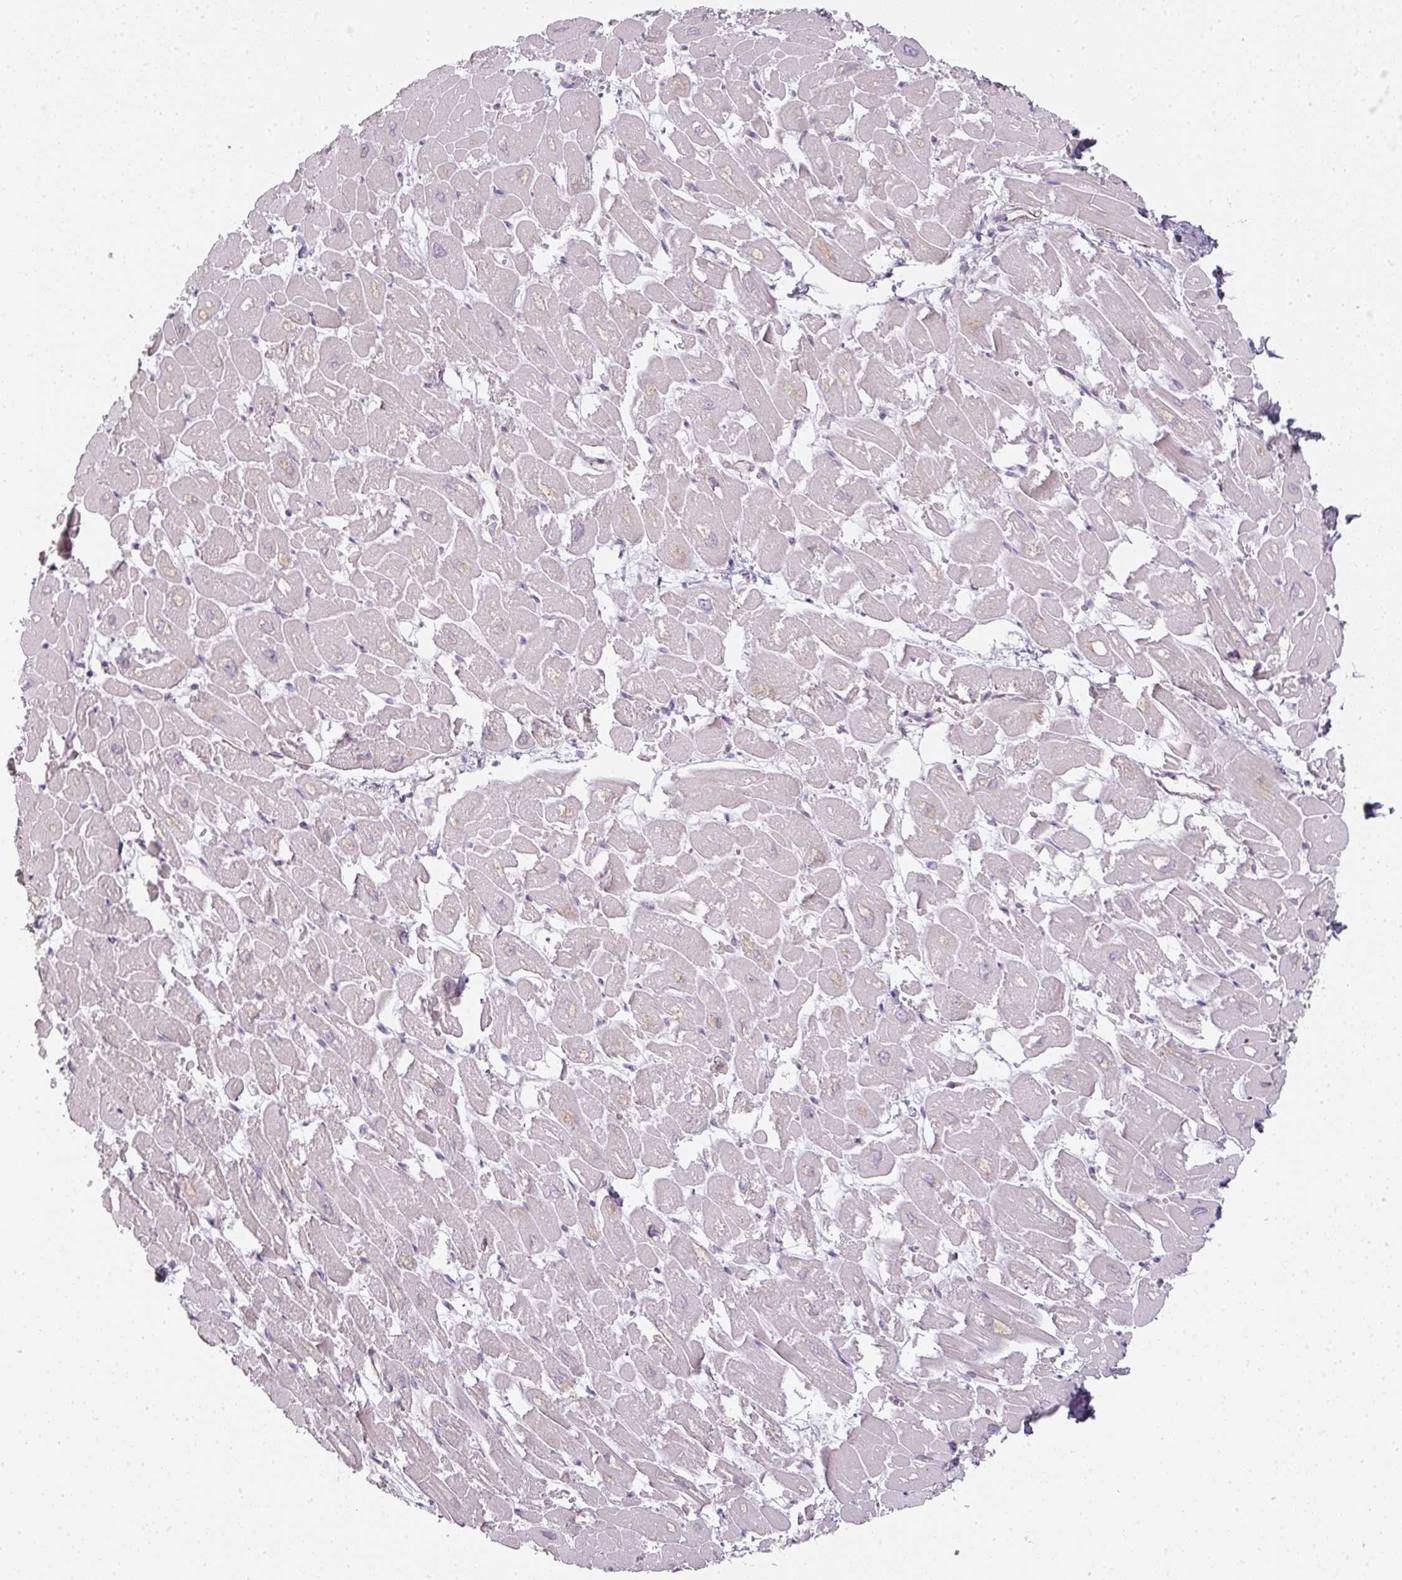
{"staining": {"intensity": "moderate", "quantity": "<25%", "location": "cytoplasmic/membranous"}, "tissue": "heart muscle", "cell_type": "Cardiomyocytes", "image_type": "normal", "snomed": [{"axis": "morphology", "description": "Normal tissue, NOS"}, {"axis": "topography", "description": "Heart"}], "caption": "Immunohistochemistry staining of unremarkable heart muscle, which shows low levels of moderate cytoplasmic/membranous positivity in approximately <25% of cardiomyocytes indicating moderate cytoplasmic/membranous protein positivity. The staining was performed using DAB (brown) for protein detection and nuclei were counterstained in hematoxylin (blue).", "gene": "ATP8B2", "patient": {"sex": "male", "age": 54}}